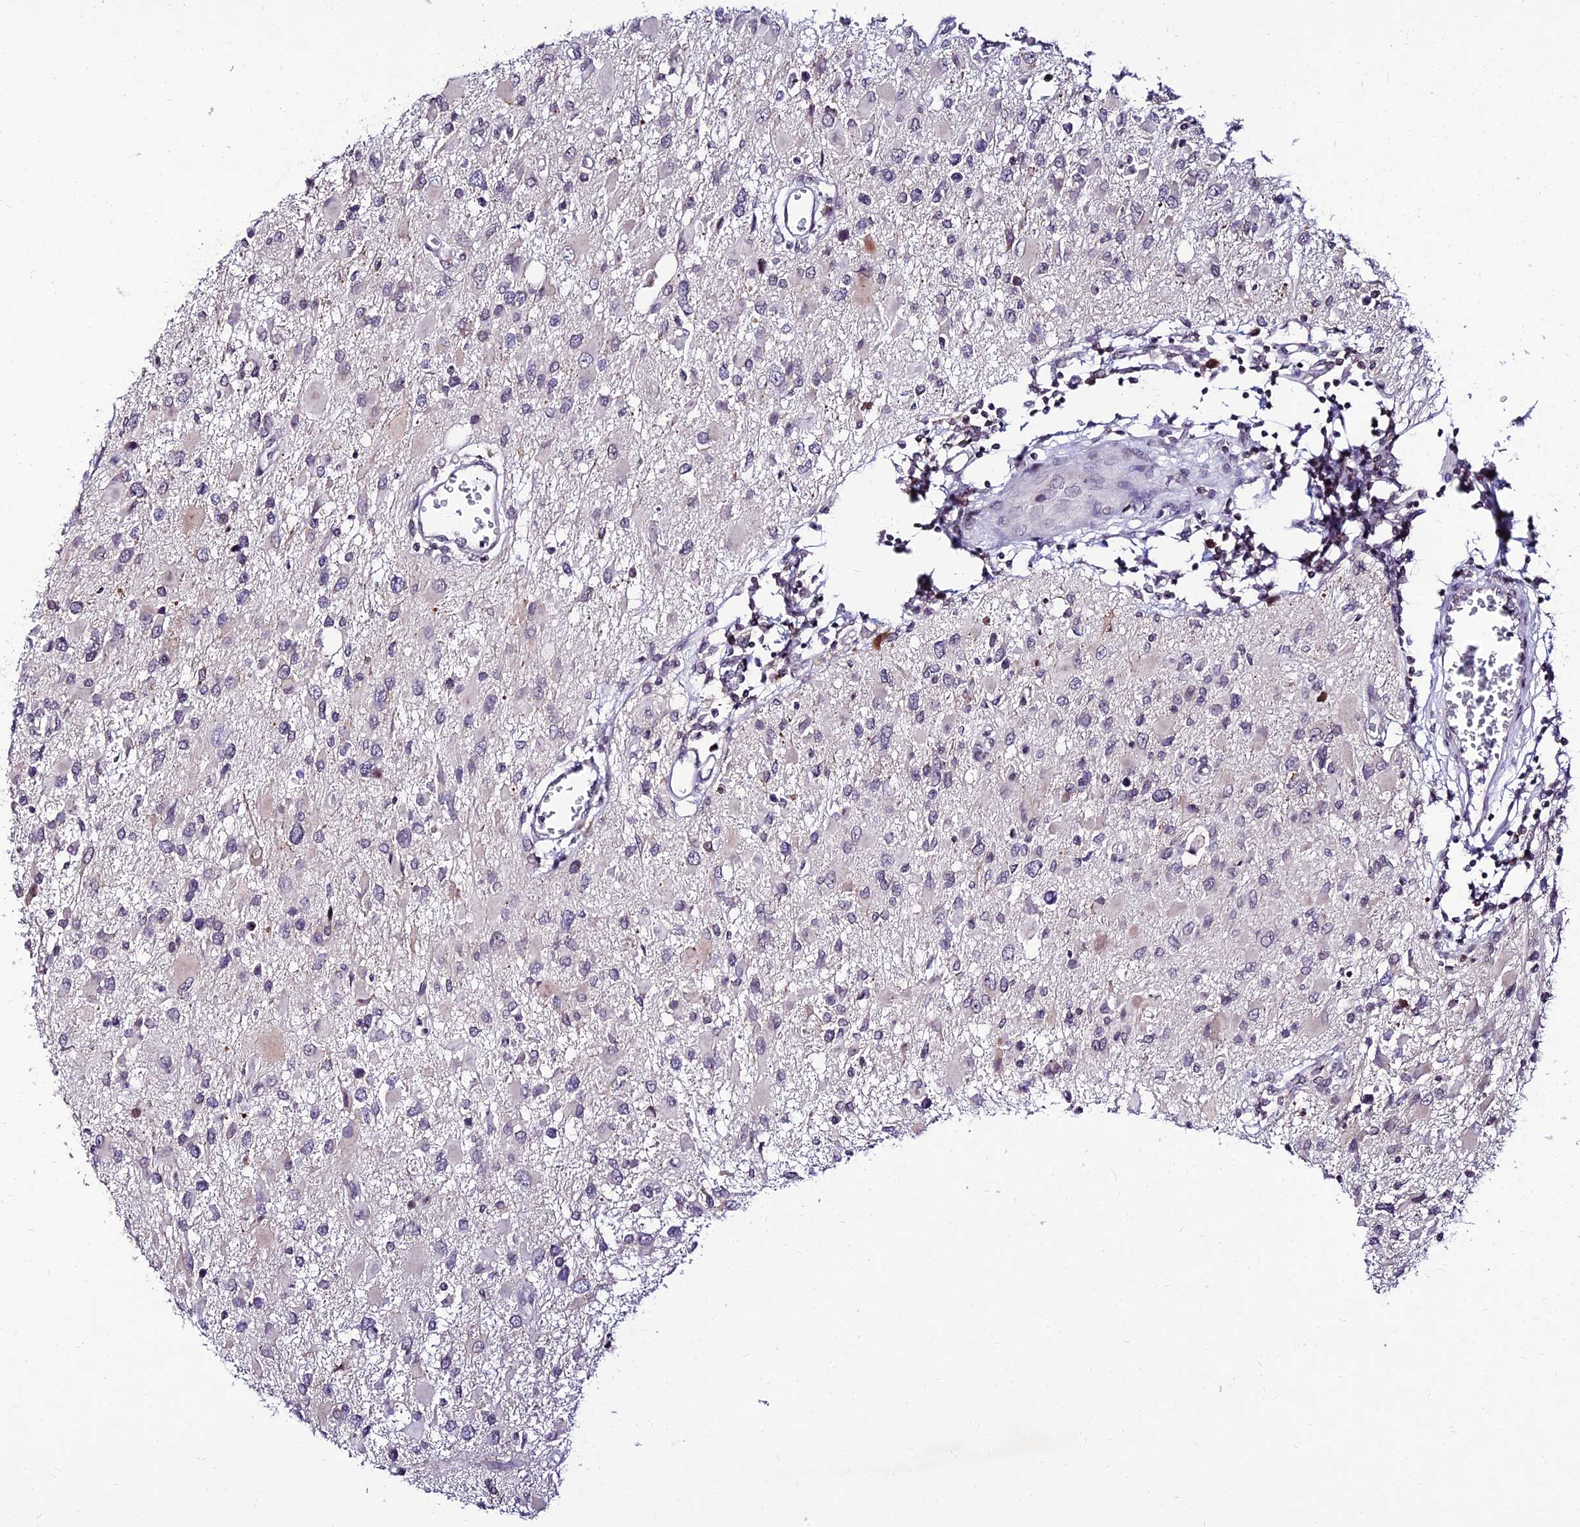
{"staining": {"intensity": "negative", "quantity": "none", "location": "none"}, "tissue": "glioma", "cell_type": "Tumor cells", "image_type": "cancer", "snomed": [{"axis": "morphology", "description": "Glioma, malignant, High grade"}, {"axis": "topography", "description": "Brain"}], "caption": "Human malignant glioma (high-grade) stained for a protein using immunohistochemistry exhibits no positivity in tumor cells.", "gene": "CDNF", "patient": {"sex": "male", "age": 53}}